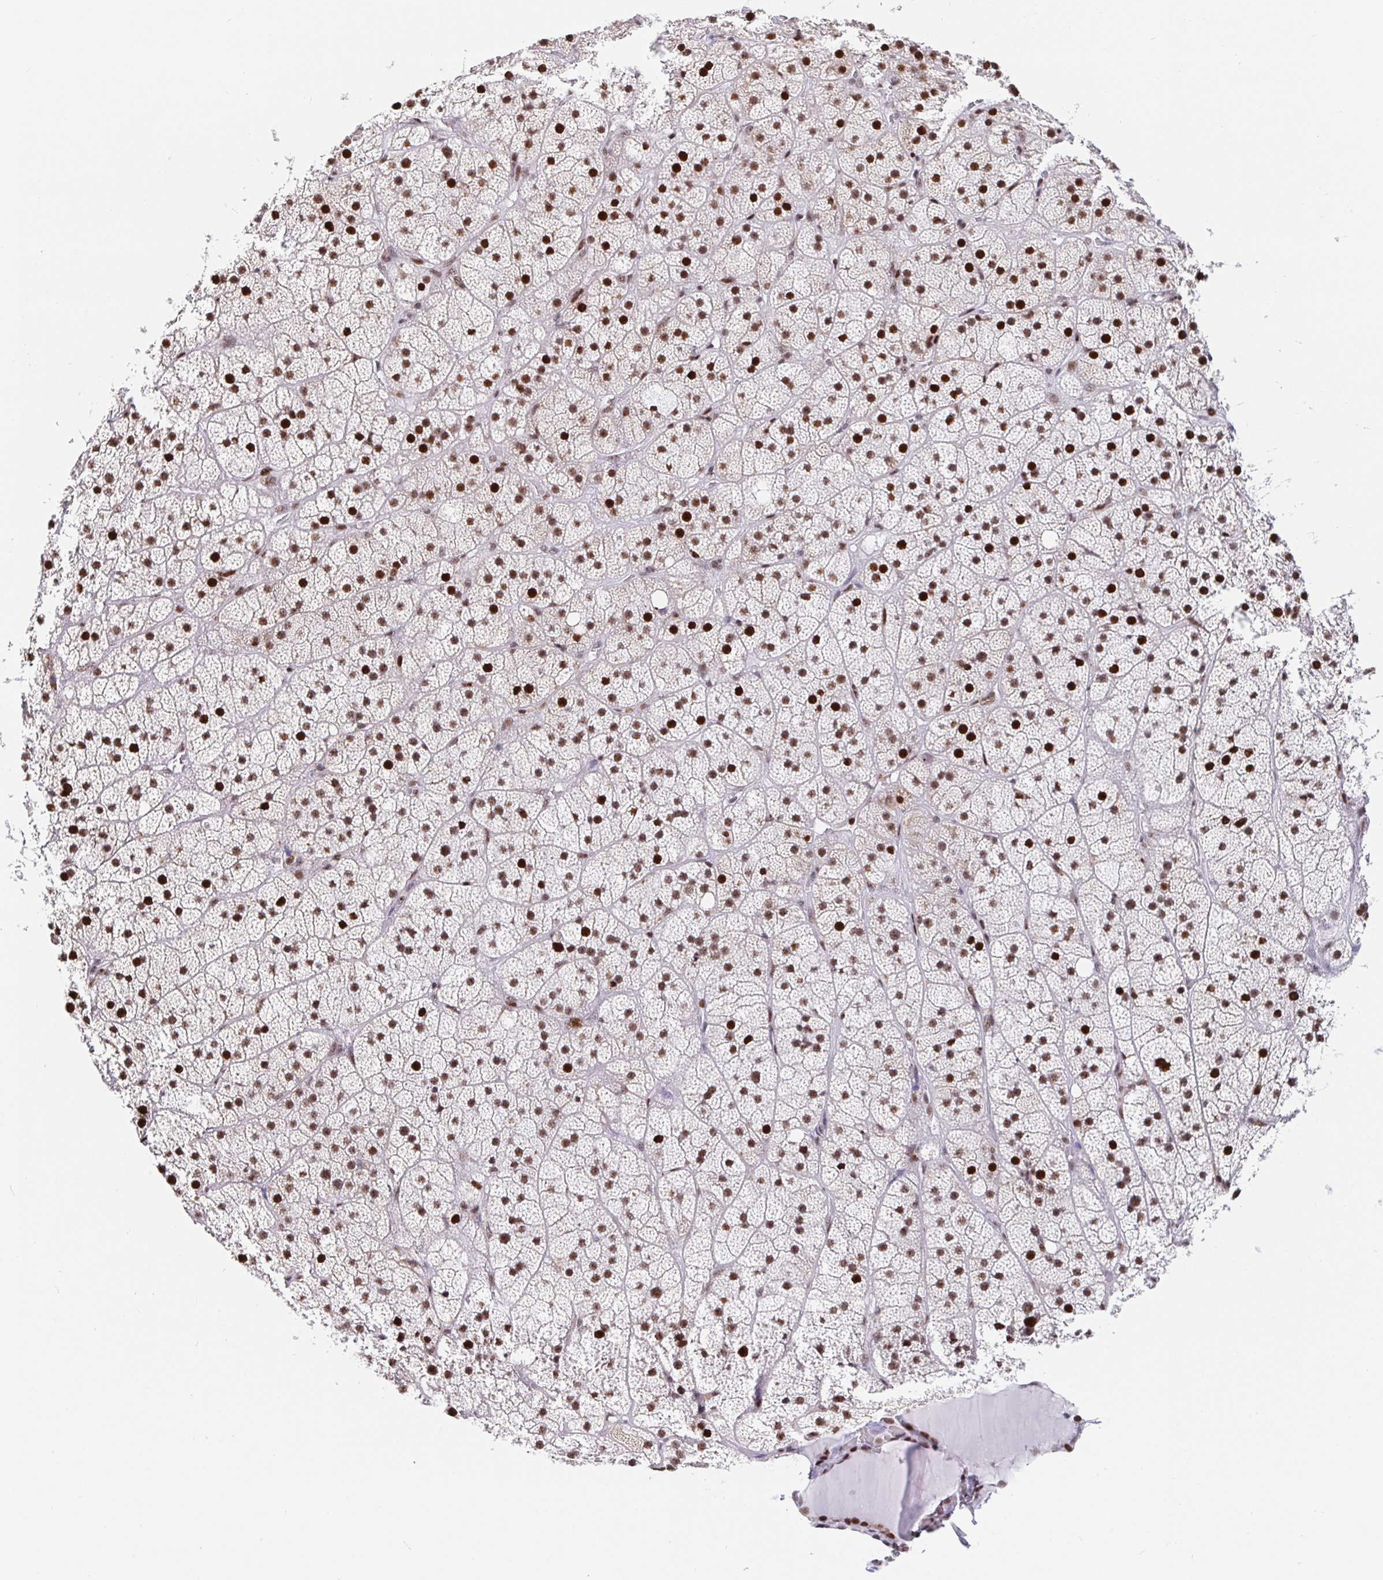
{"staining": {"intensity": "strong", "quantity": ">75%", "location": "nuclear"}, "tissue": "adrenal gland", "cell_type": "Glandular cells", "image_type": "normal", "snomed": [{"axis": "morphology", "description": "Normal tissue, NOS"}, {"axis": "topography", "description": "Adrenal gland"}], "caption": "Immunohistochemical staining of unremarkable adrenal gland exhibits >75% levels of strong nuclear protein staining in about >75% of glandular cells. (Stains: DAB in brown, nuclei in blue, Microscopy: brightfield microscopy at high magnification).", "gene": "SETD5", "patient": {"sex": "male", "age": 57}}